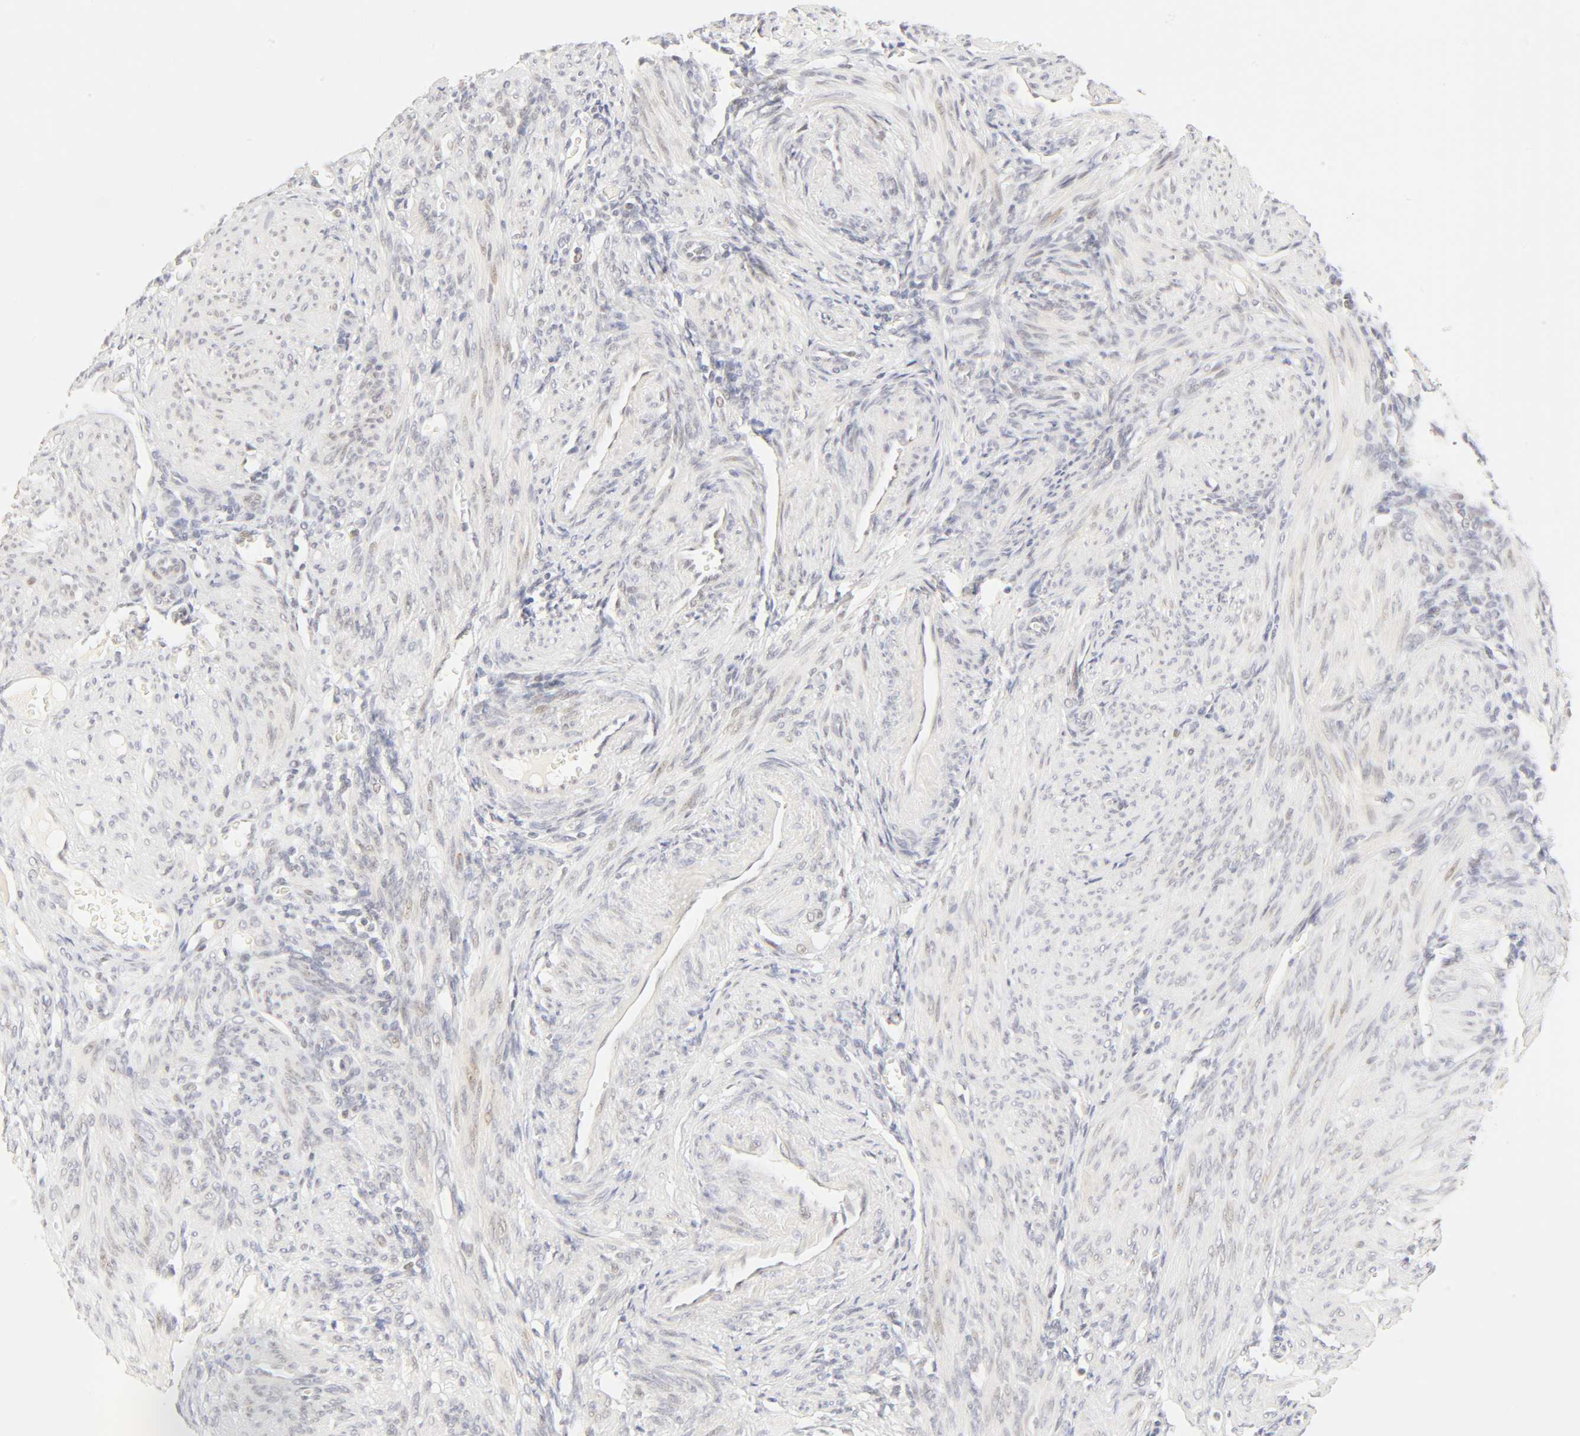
{"staining": {"intensity": "negative", "quantity": "none", "location": "none"}, "tissue": "endometrium", "cell_type": "Cells in endometrial stroma", "image_type": "normal", "snomed": [{"axis": "morphology", "description": "Normal tissue, NOS"}, {"axis": "topography", "description": "Endometrium"}], "caption": "This is an IHC histopathology image of benign endometrium. There is no expression in cells in endometrial stroma.", "gene": "MNAT1", "patient": {"sex": "female", "age": 72}}